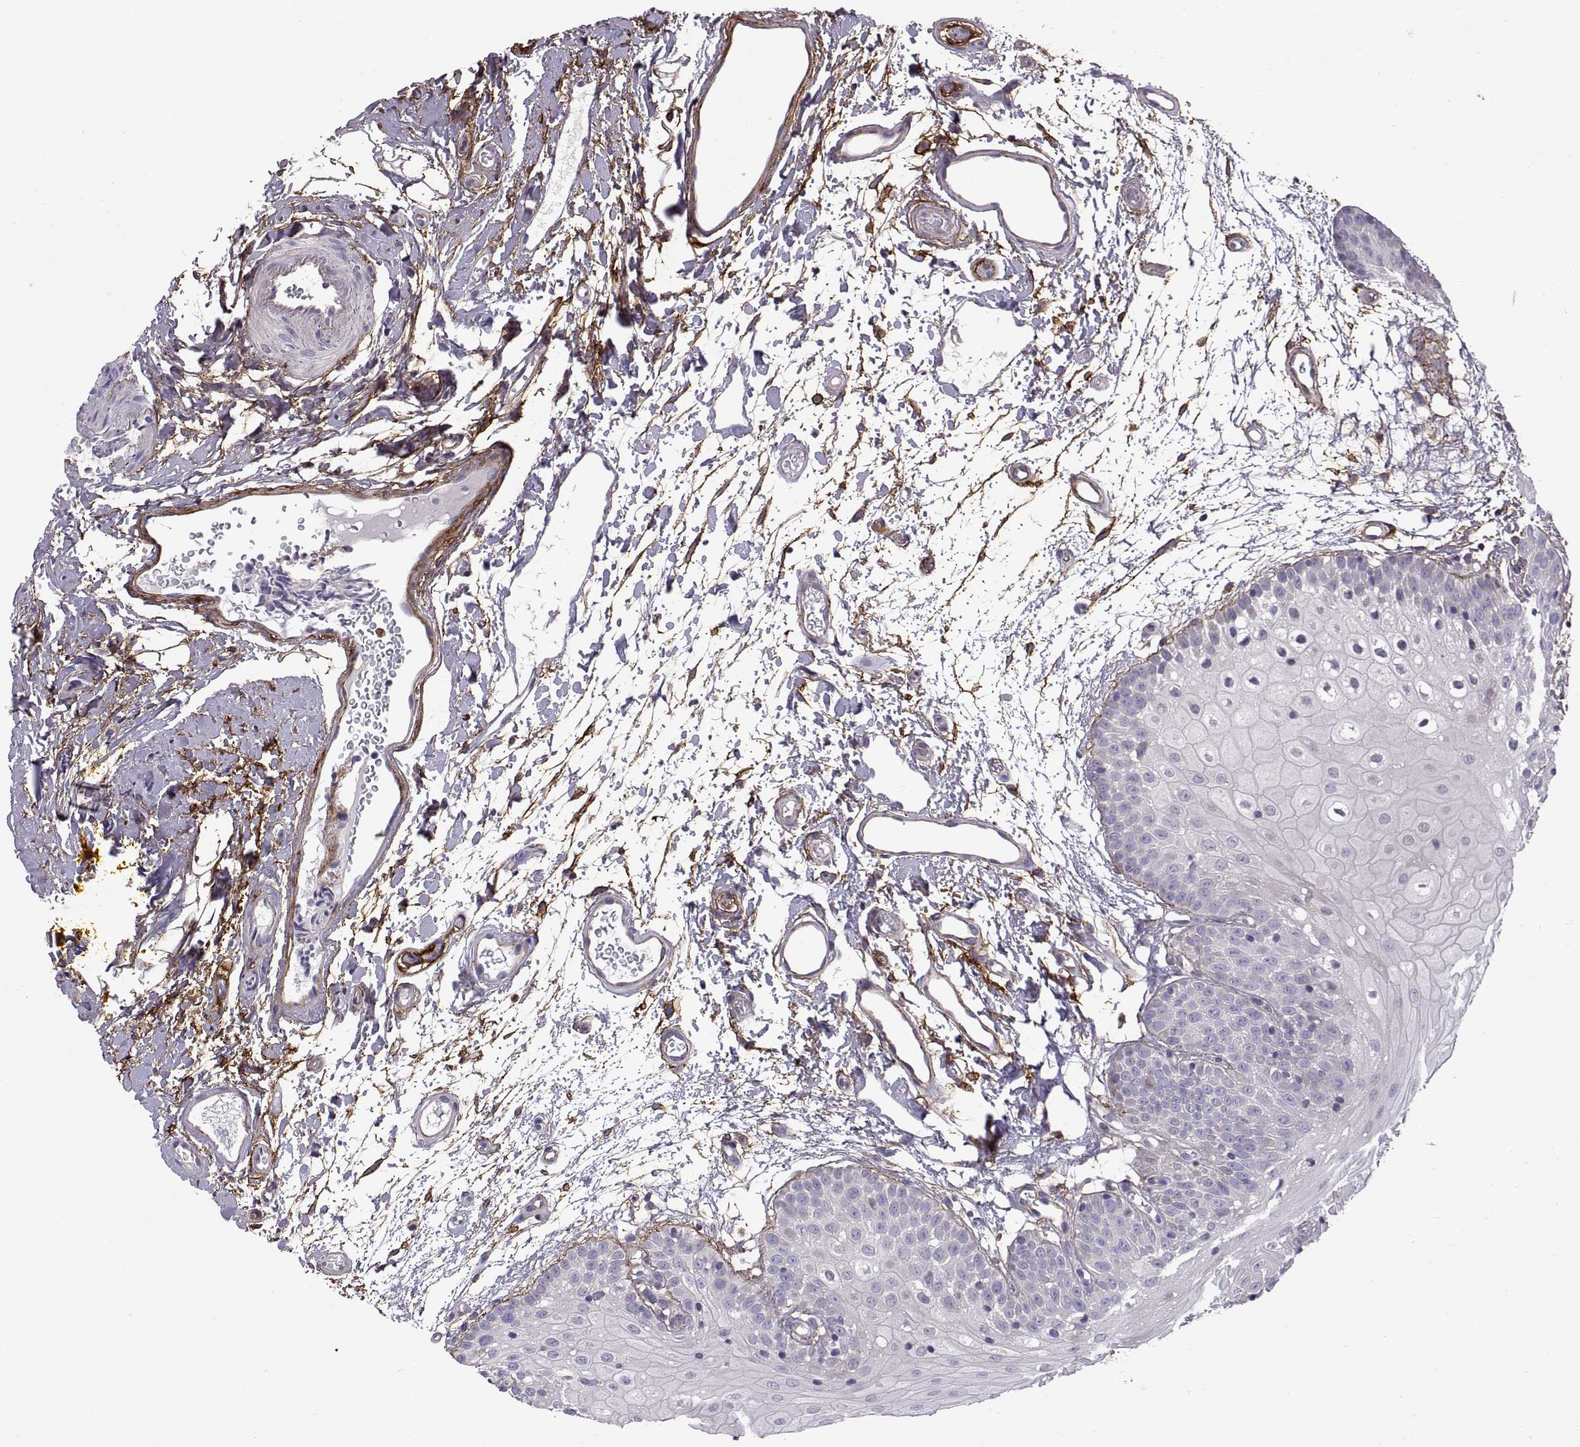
{"staining": {"intensity": "negative", "quantity": "none", "location": "none"}, "tissue": "oral mucosa", "cell_type": "Squamous epithelial cells", "image_type": "normal", "snomed": [{"axis": "morphology", "description": "Normal tissue, NOS"}, {"axis": "morphology", "description": "Squamous cell carcinoma, NOS"}, {"axis": "topography", "description": "Oral tissue"}, {"axis": "topography", "description": "Head-Neck"}], "caption": "This is an IHC image of normal human oral mucosa. There is no positivity in squamous epithelial cells.", "gene": "EMILIN2", "patient": {"sex": "female", "age": 75}}